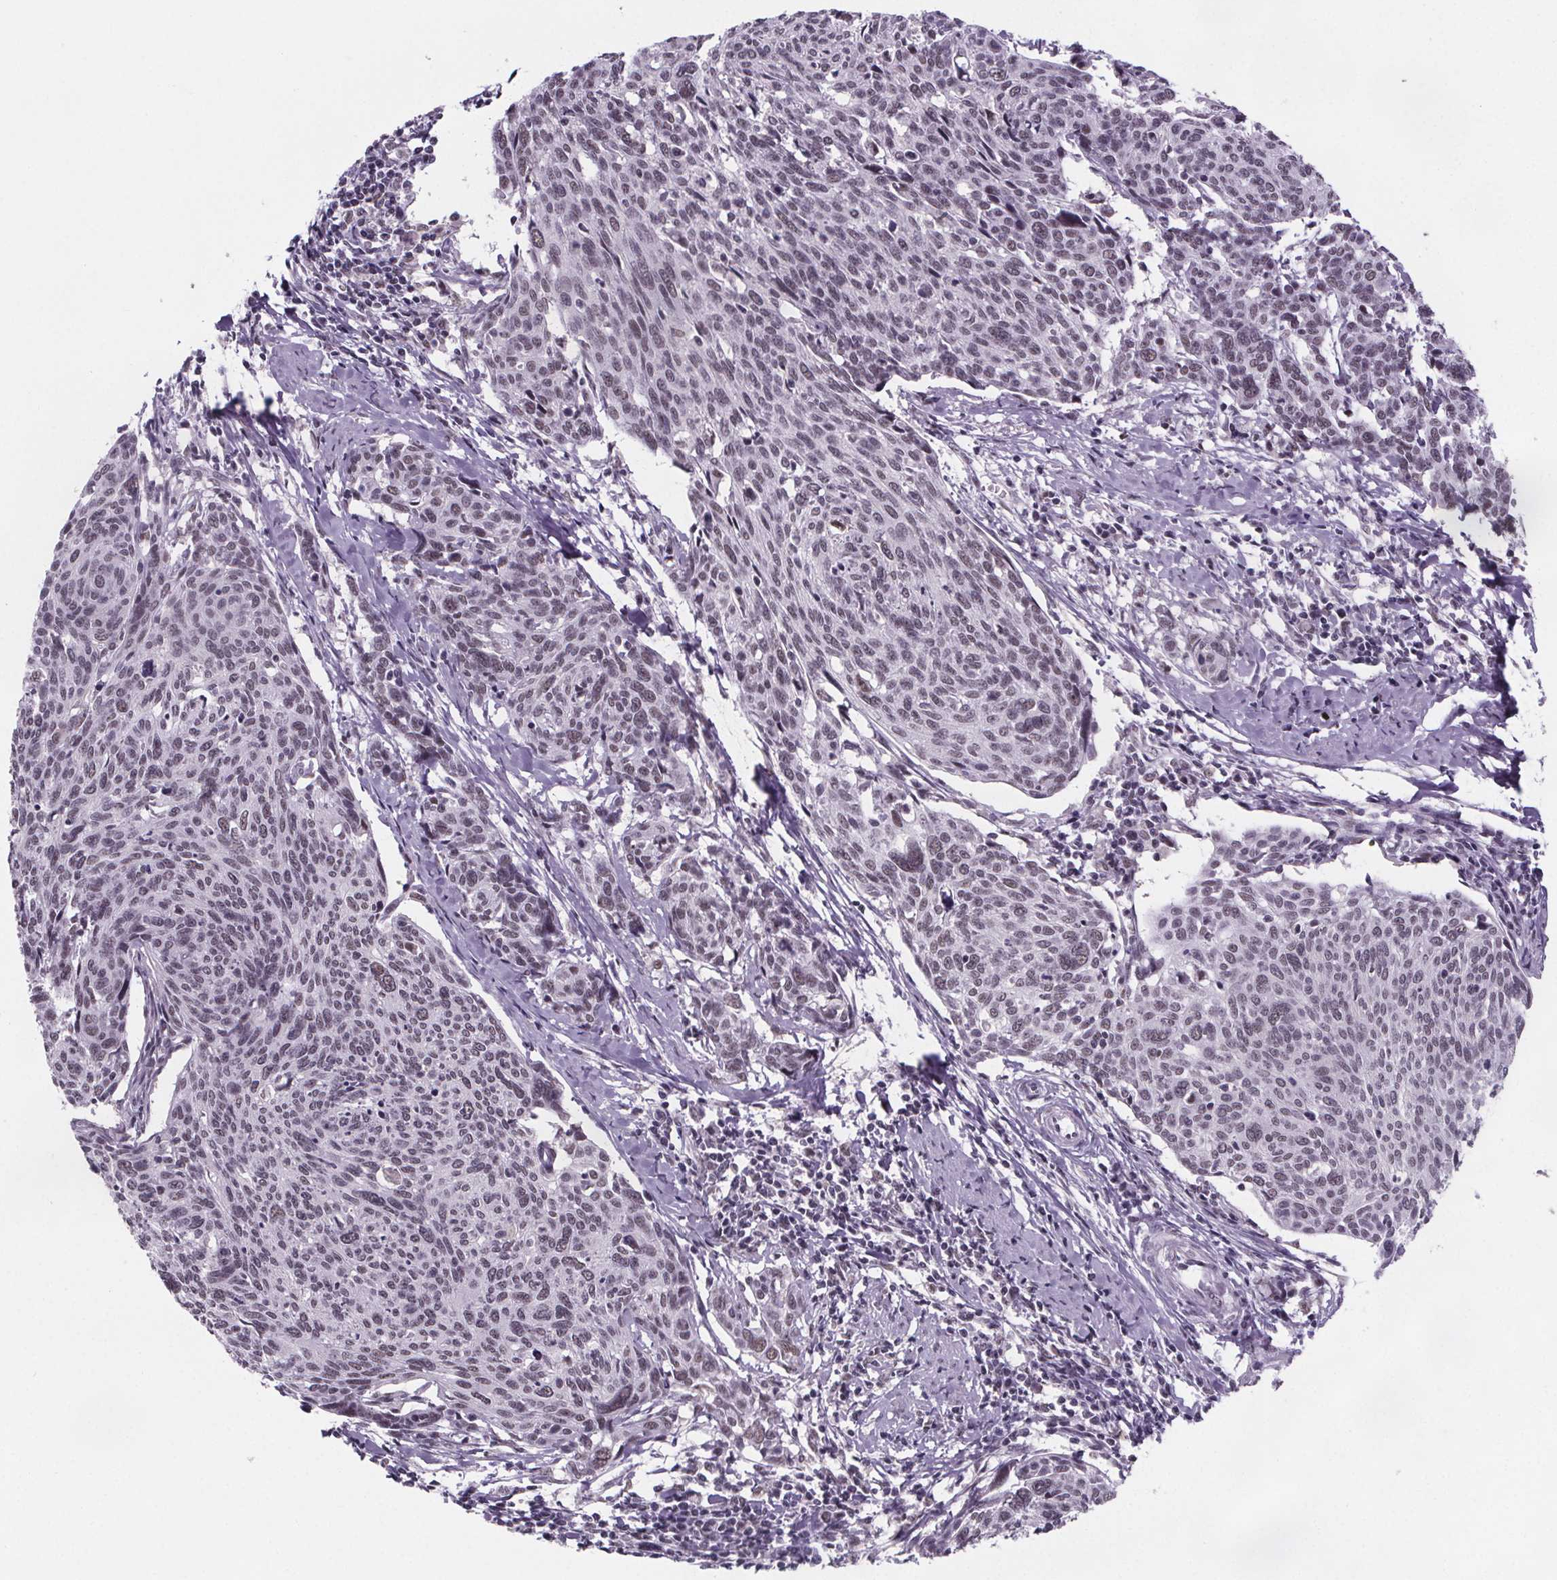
{"staining": {"intensity": "weak", "quantity": "25%-75%", "location": "nuclear"}, "tissue": "cervical cancer", "cell_type": "Tumor cells", "image_type": "cancer", "snomed": [{"axis": "morphology", "description": "Squamous cell carcinoma, NOS"}, {"axis": "topography", "description": "Cervix"}], "caption": "The histopathology image displays immunohistochemical staining of cervical squamous cell carcinoma. There is weak nuclear expression is seen in approximately 25%-75% of tumor cells.", "gene": "ZNF572", "patient": {"sex": "female", "age": 49}}